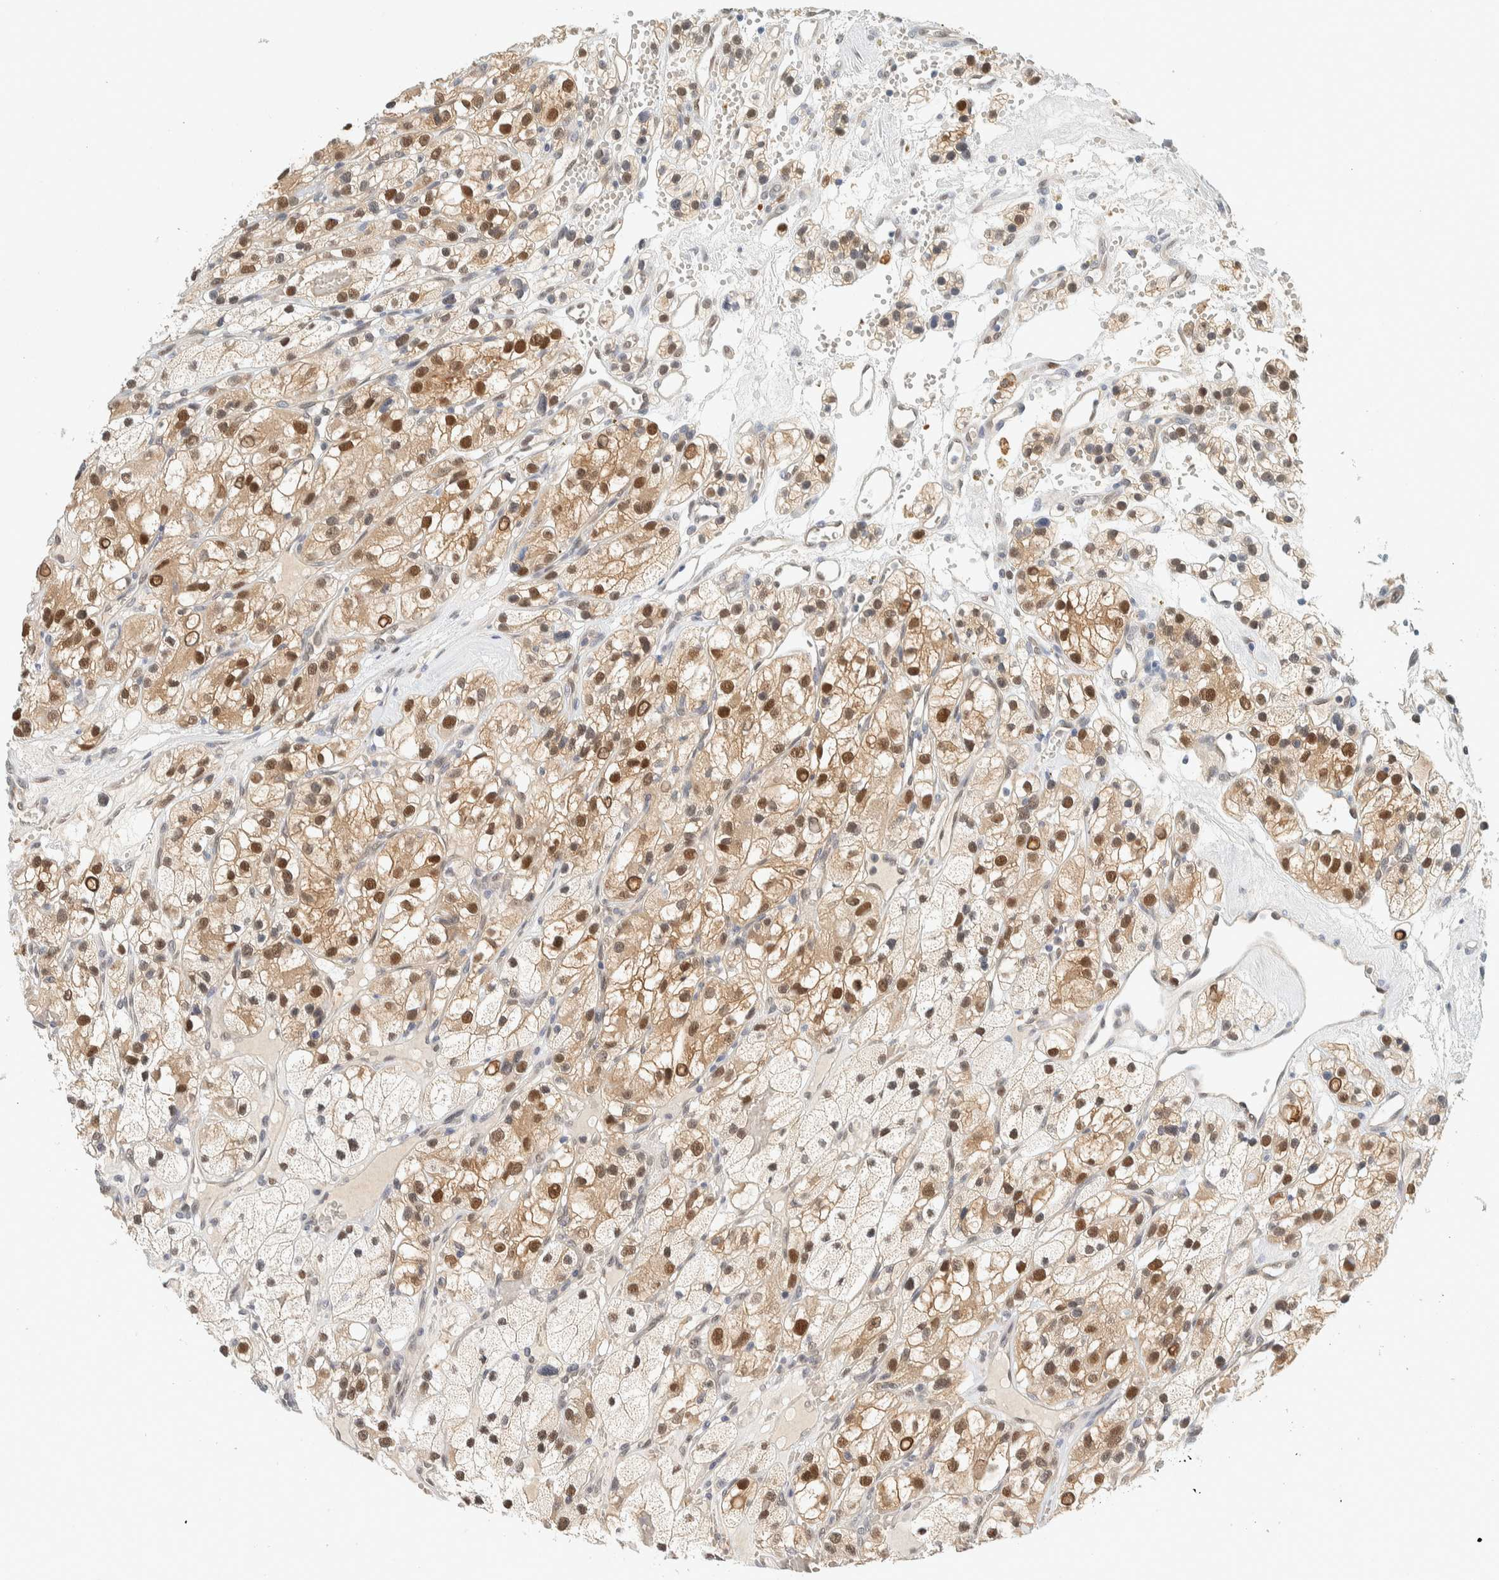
{"staining": {"intensity": "moderate", "quantity": ">75%", "location": "cytoplasmic/membranous,nuclear"}, "tissue": "renal cancer", "cell_type": "Tumor cells", "image_type": "cancer", "snomed": [{"axis": "morphology", "description": "Adenocarcinoma, NOS"}, {"axis": "topography", "description": "Kidney"}], "caption": "A brown stain highlights moderate cytoplasmic/membranous and nuclear expression of a protein in human adenocarcinoma (renal) tumor cells.", "gene": "TSTD2", "patient": {"sex": "female", "age": 57}}